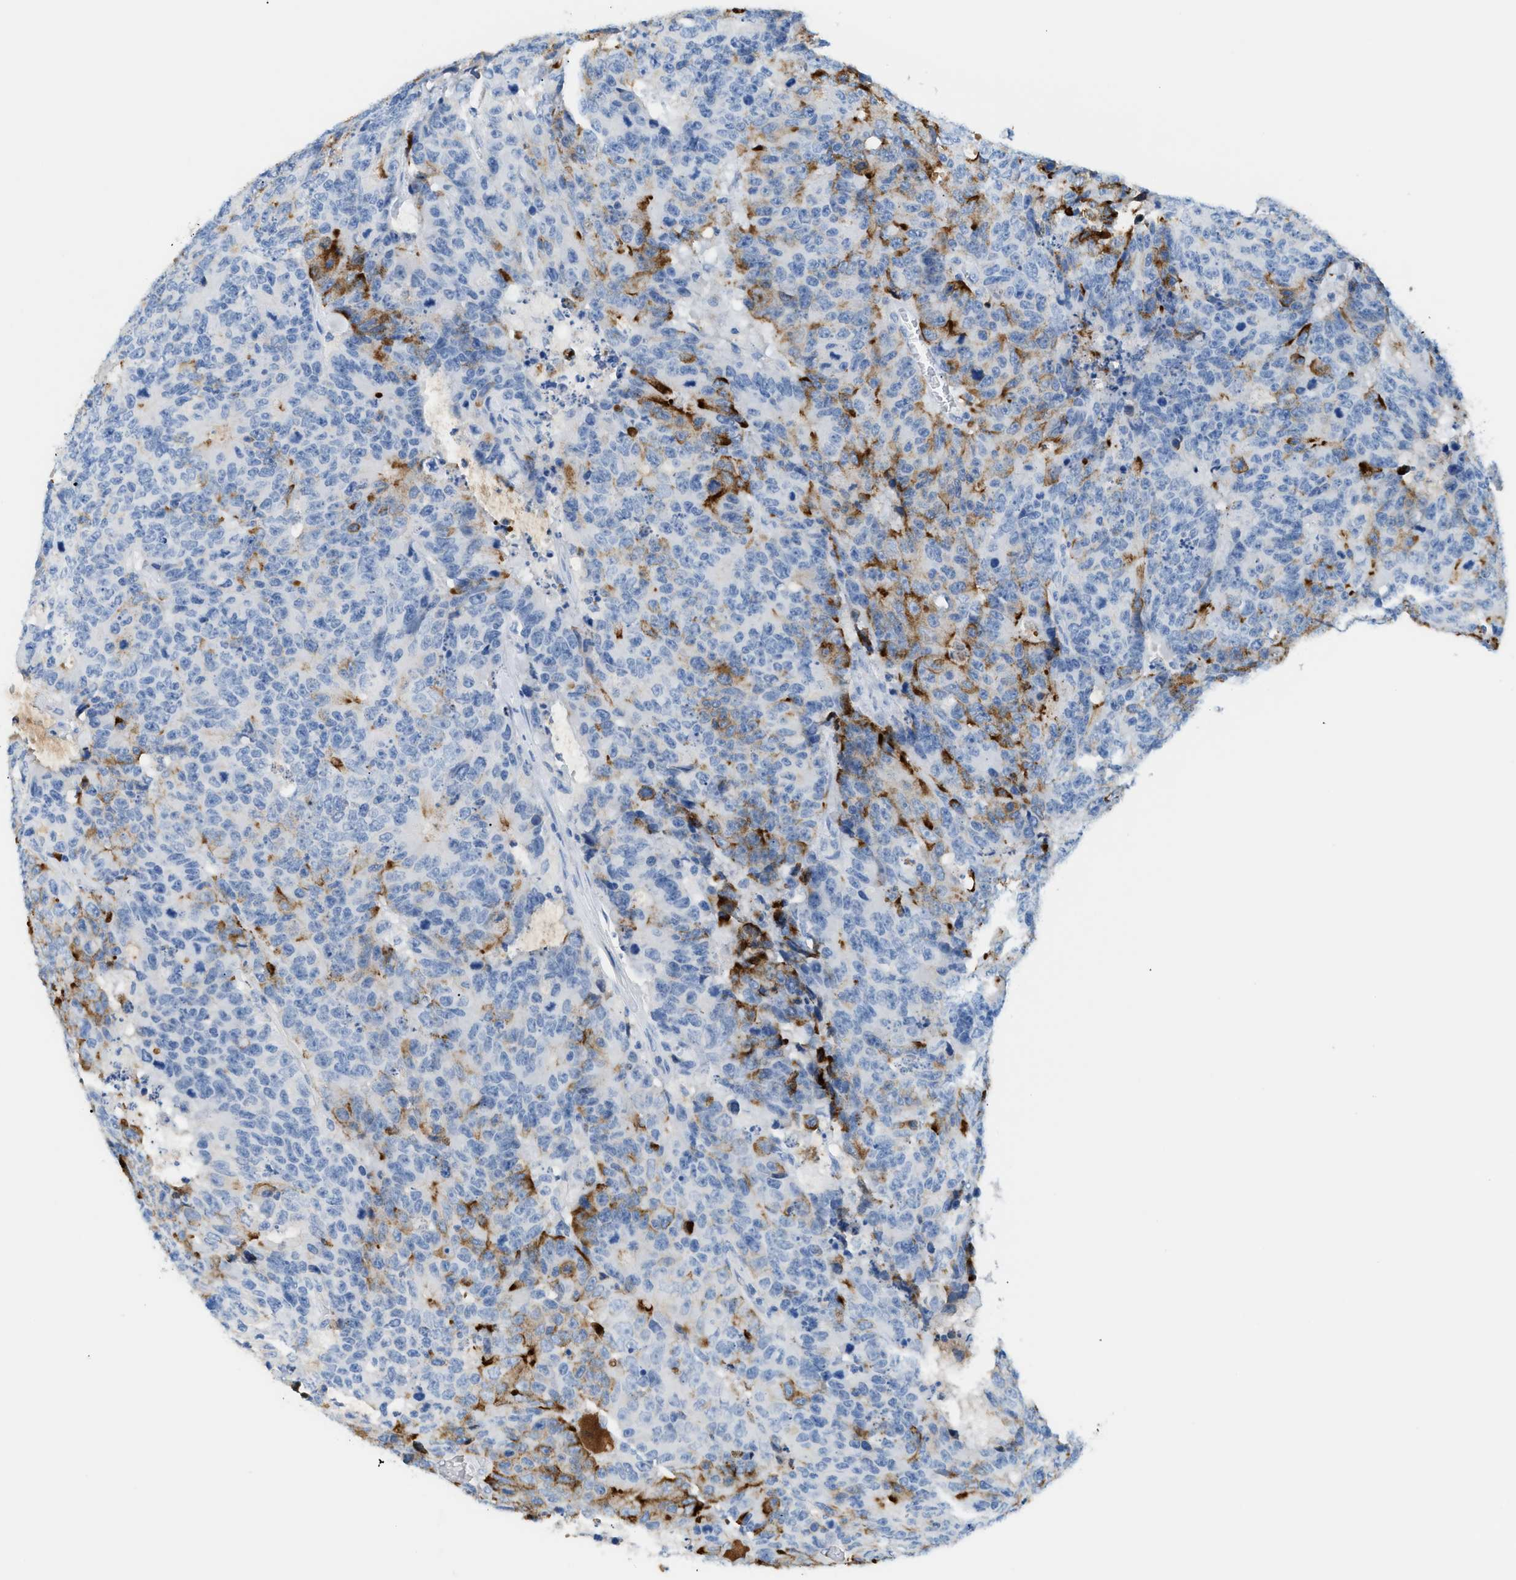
{"staining": {"intensity": "moderate", "quantity": "<25%", "location": "cytoplasmic/membranous"}, "tissue": "colorectal cancer", "cell_type": "Tumor cells", "image_type": "cancer", "snomed": [{"axis": "morphology", "description": "Adenocarcinoma, NOS"}, {"axis": "topography", "description": "Colon"}], "caption": "Colorectal cancer tissue reveals moderate cytoplasmic/membranous staining in approximately <25% of tumor cells, visualized by immunohistochemistry.", "gene": "CFI", "patient": {"sex": "female", "age": 86}}